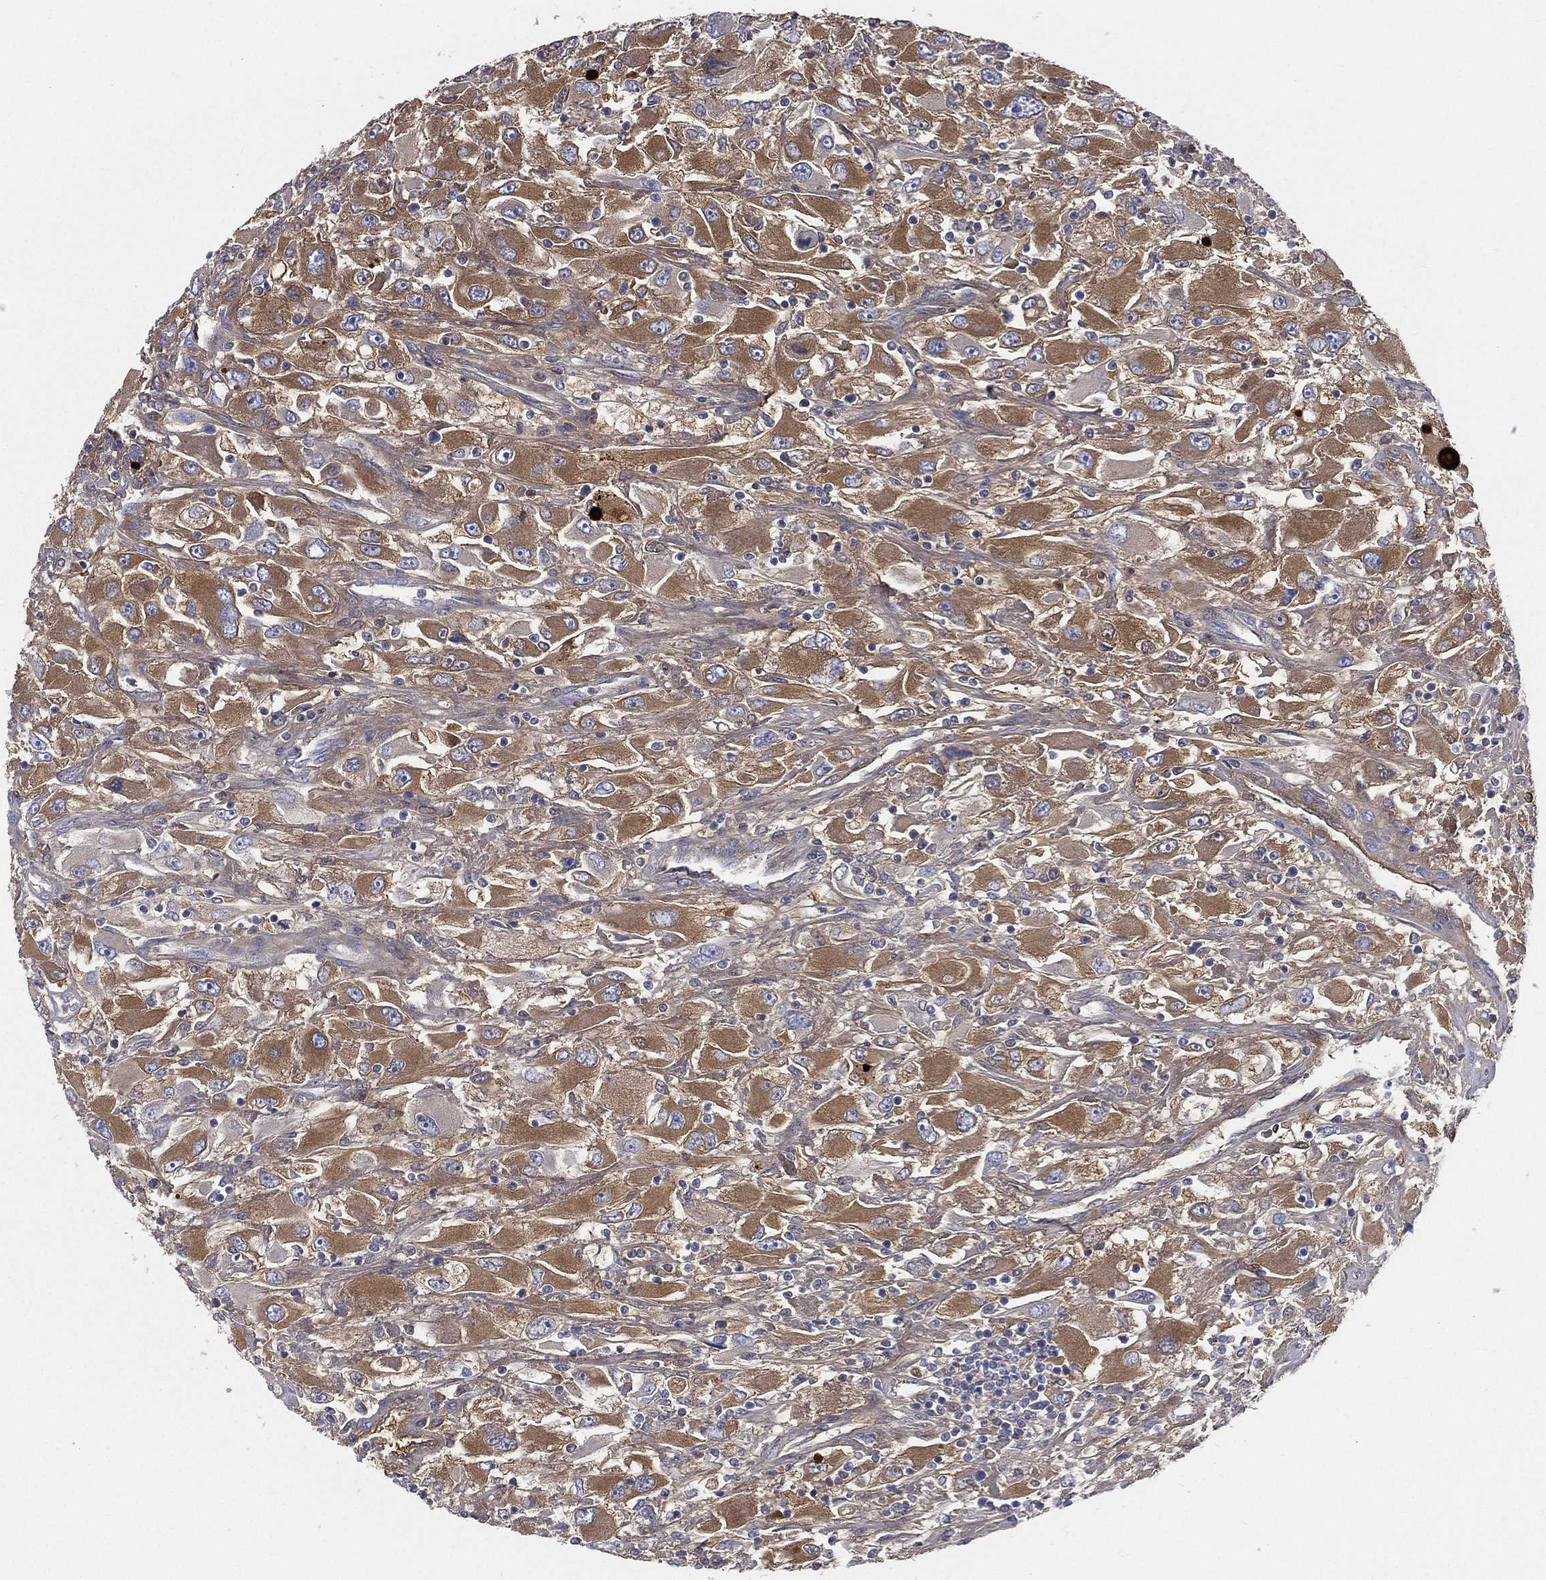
{"staining": {"intensity": "moderate", "quantity": "25%-75%", "location": "cytoplasmic/membranous"}, "tissue": "renal cancer", "cell_type": "Tumor cells", "image_type": "cancer", "snomed": [{"axis": "morphology", "description": "Adenocarcinoma, NOS"}, {"axis": "topography", "description": "Kidney"}], "caption": "Adenocarcinoma (renal) stained with DAB immunohistochemistry (IHC) demonstrates medium levels of moderate cytoplasmic/membranous positivity in about 25%-75% of tumor cells.", "gene": "HP", "patient": {"sex": "female", "age": 52}}